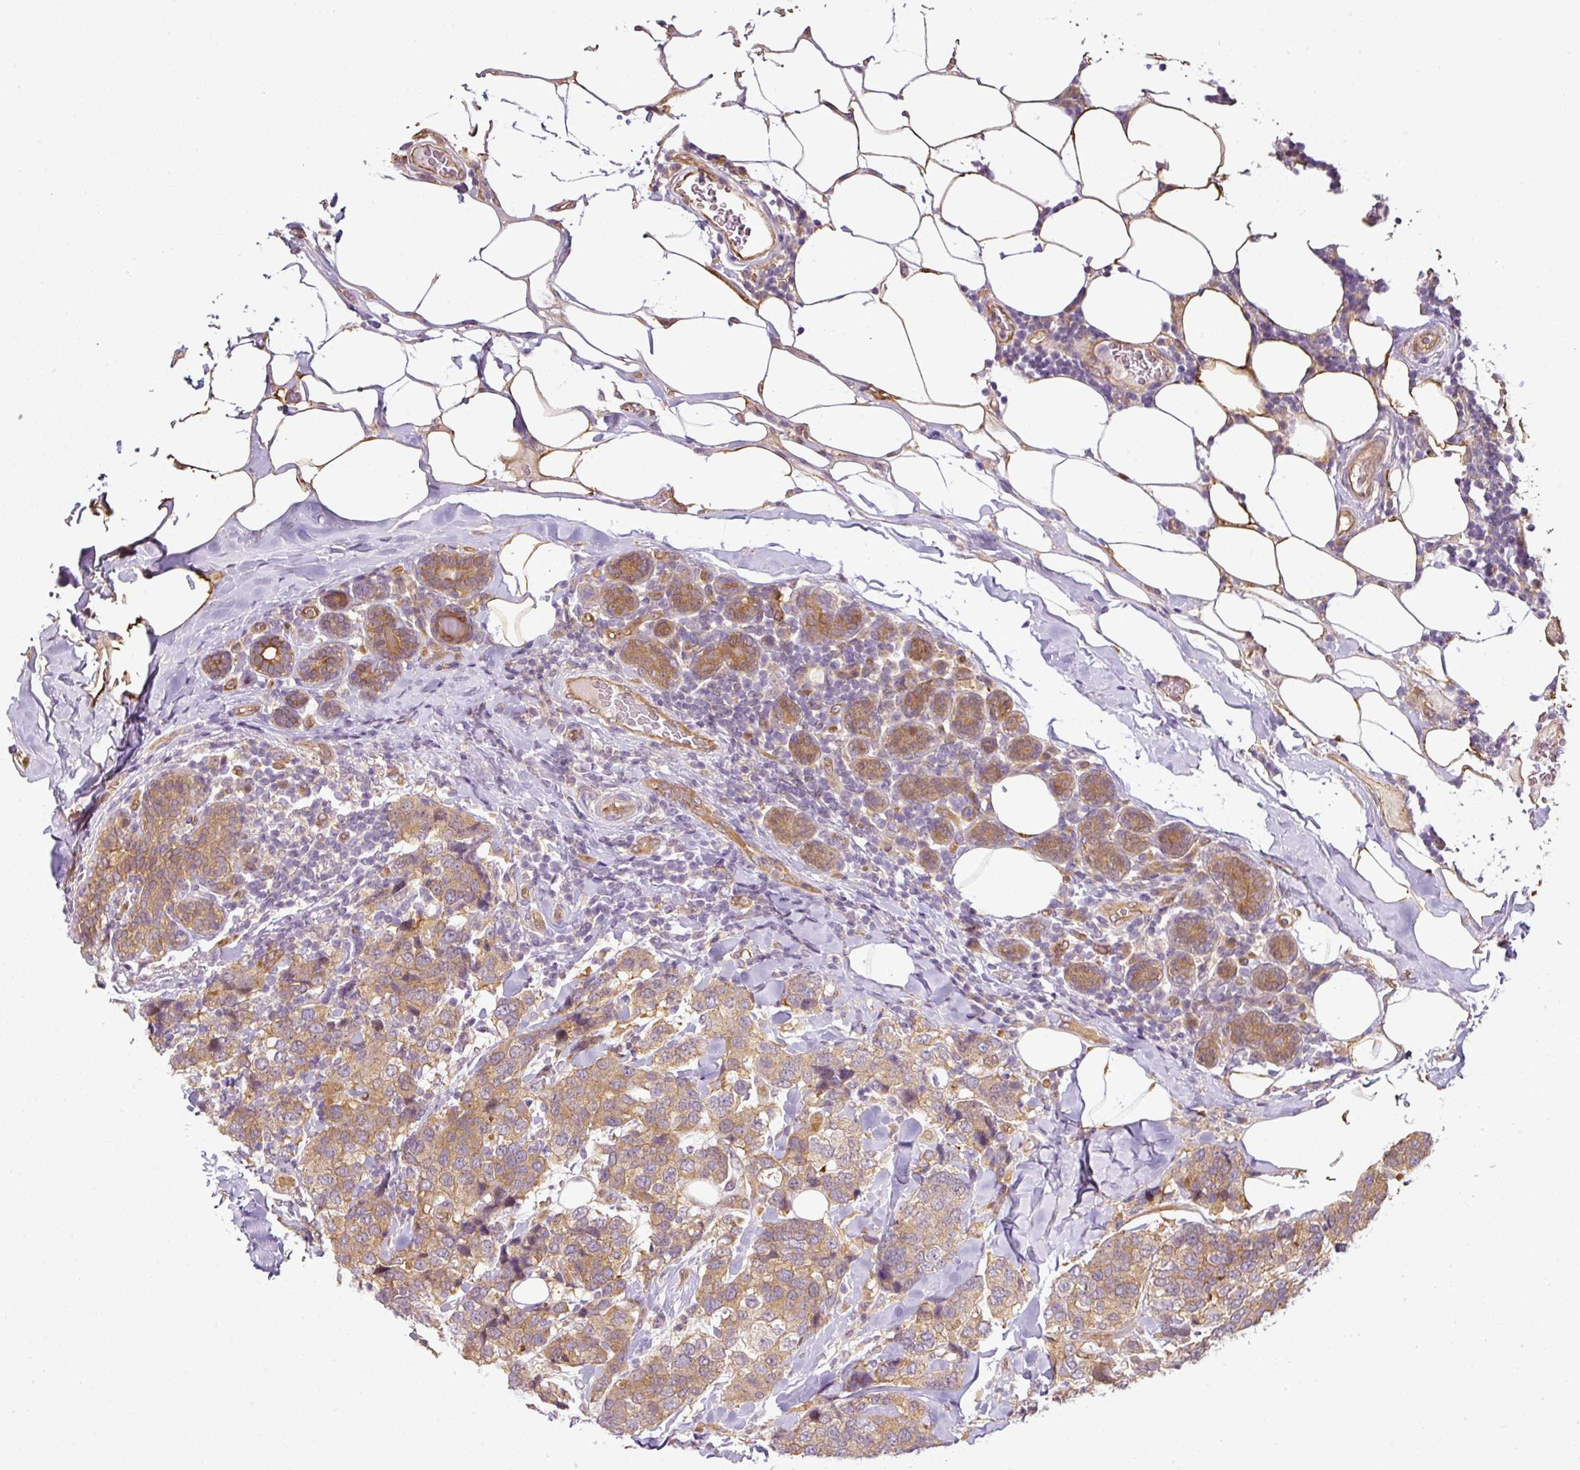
{"staining": {"intensity": "moderate", "quantity": ">75%", "location": "cytoplasmic/membranous"}, "tissue": "breast cancer", "cell_type": "Tumor cells", "image_type": "cancer", "snomed": [{"axis": "morphology", "description": "Lobular carcinoma"}, {"axis": "topography", "description": "Breast"}], "caption": "DAB (3,3'-diaminobenzidine) immunohistochemical staining of human breast cancer (lobular carcinoma) reveals moderate cytoplasmic/membranous protein staining in about >75% of tumor cells.", "gene": "ANKRD18A", "patient": {"sex": "female", "age": 59}}